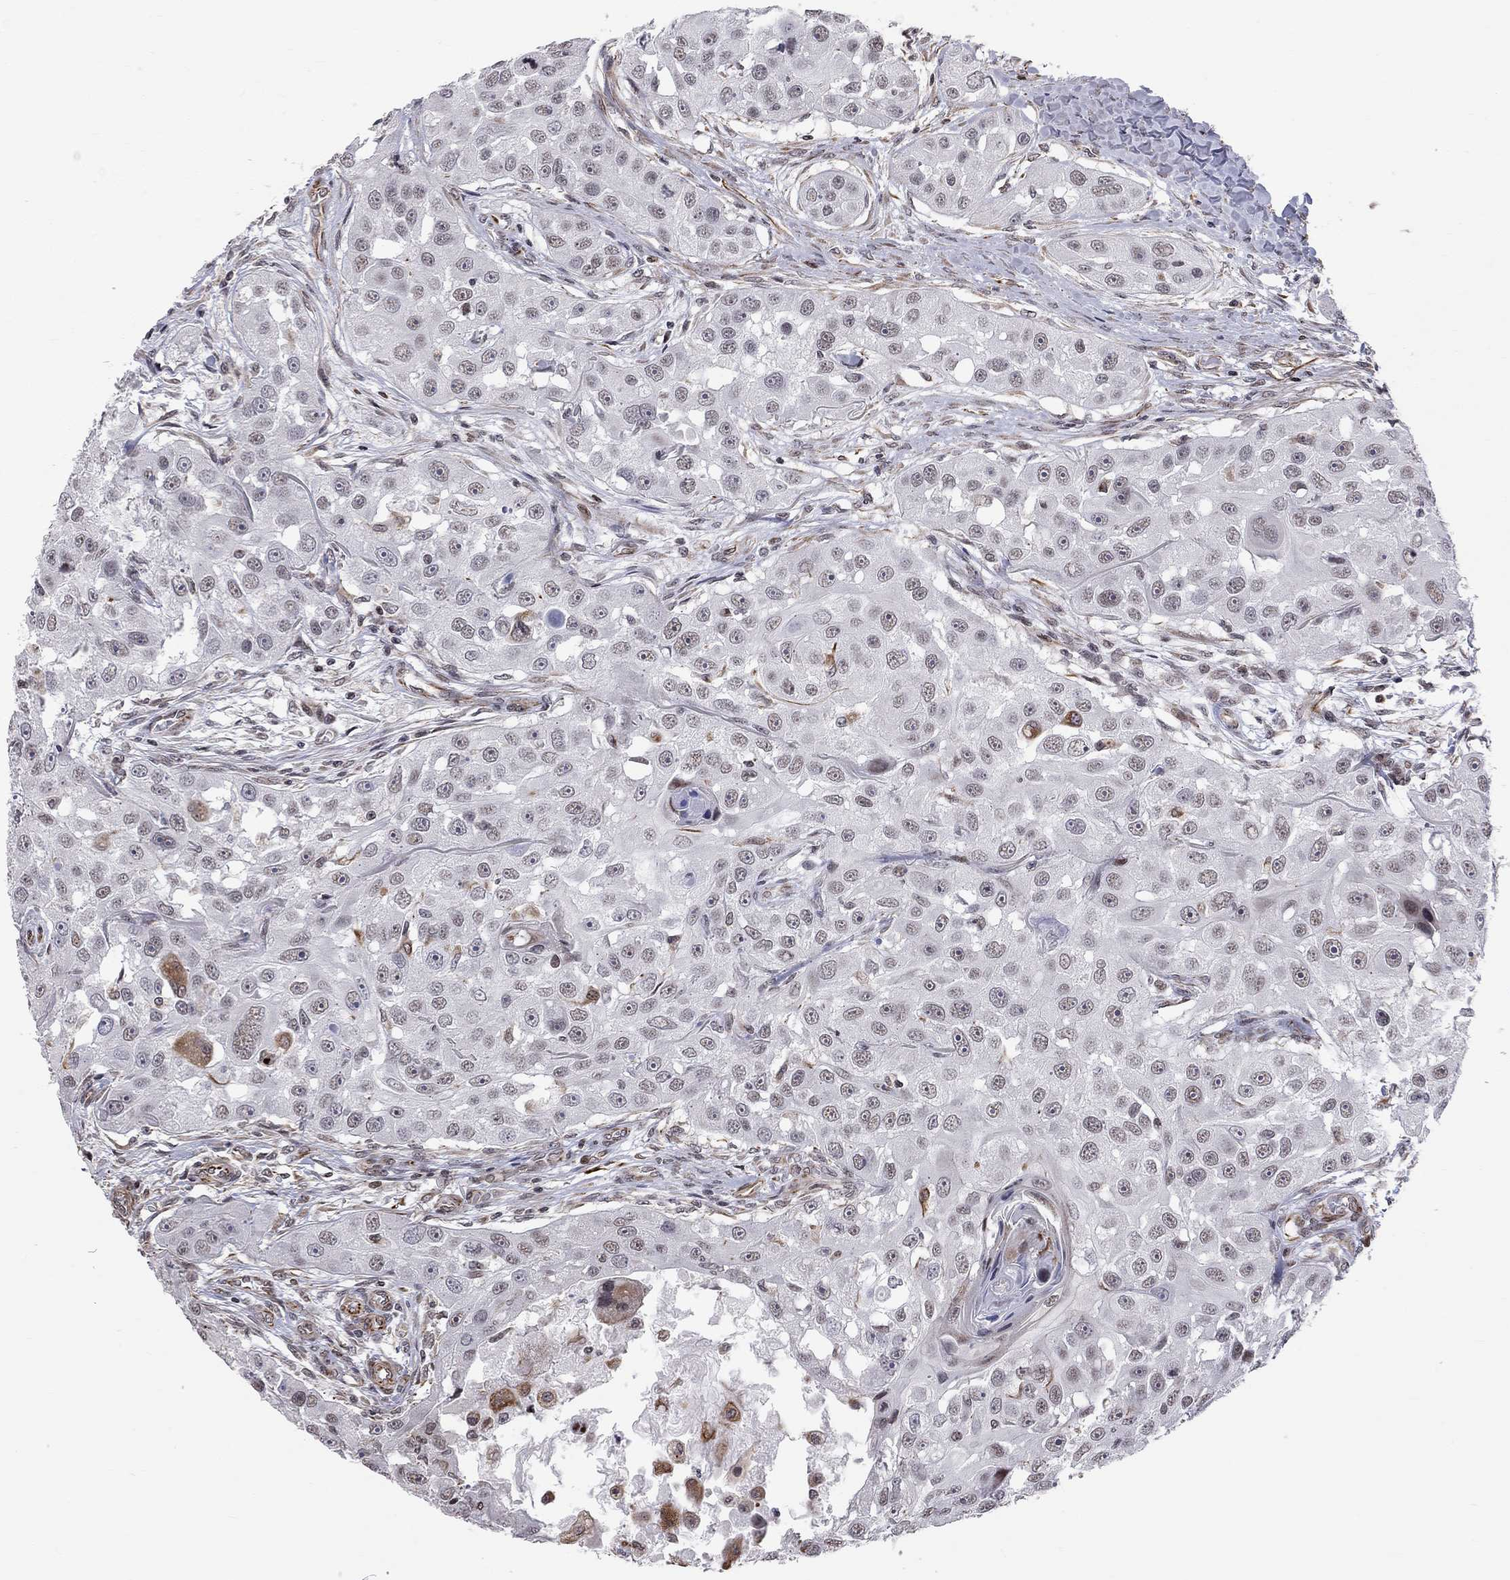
{"staining": {"intensity": "moderate", "quantity": "<25%", "location": "cytoplasmic/membranous"}, "tissue": "head and neck cancer", "cell_type": "Tumor cells", "image_type": "cancer", "snomed": [{"axis": "morphology", "description": "Squamous cell carcinoma, NOS"}, {"axis": "topography", "description": "Head-Neck"}], "caption": "Immunohistochemistry (DAB (3,3'-diaminobenzidine)) staining of squamous cell carcinoma (head and neck) displays moderate cytoplasmic/membranous protein positivity in about <25% of tumor cells.", "gene": "MTNR1B", "patient": {"sex": "male", "age": 51}}